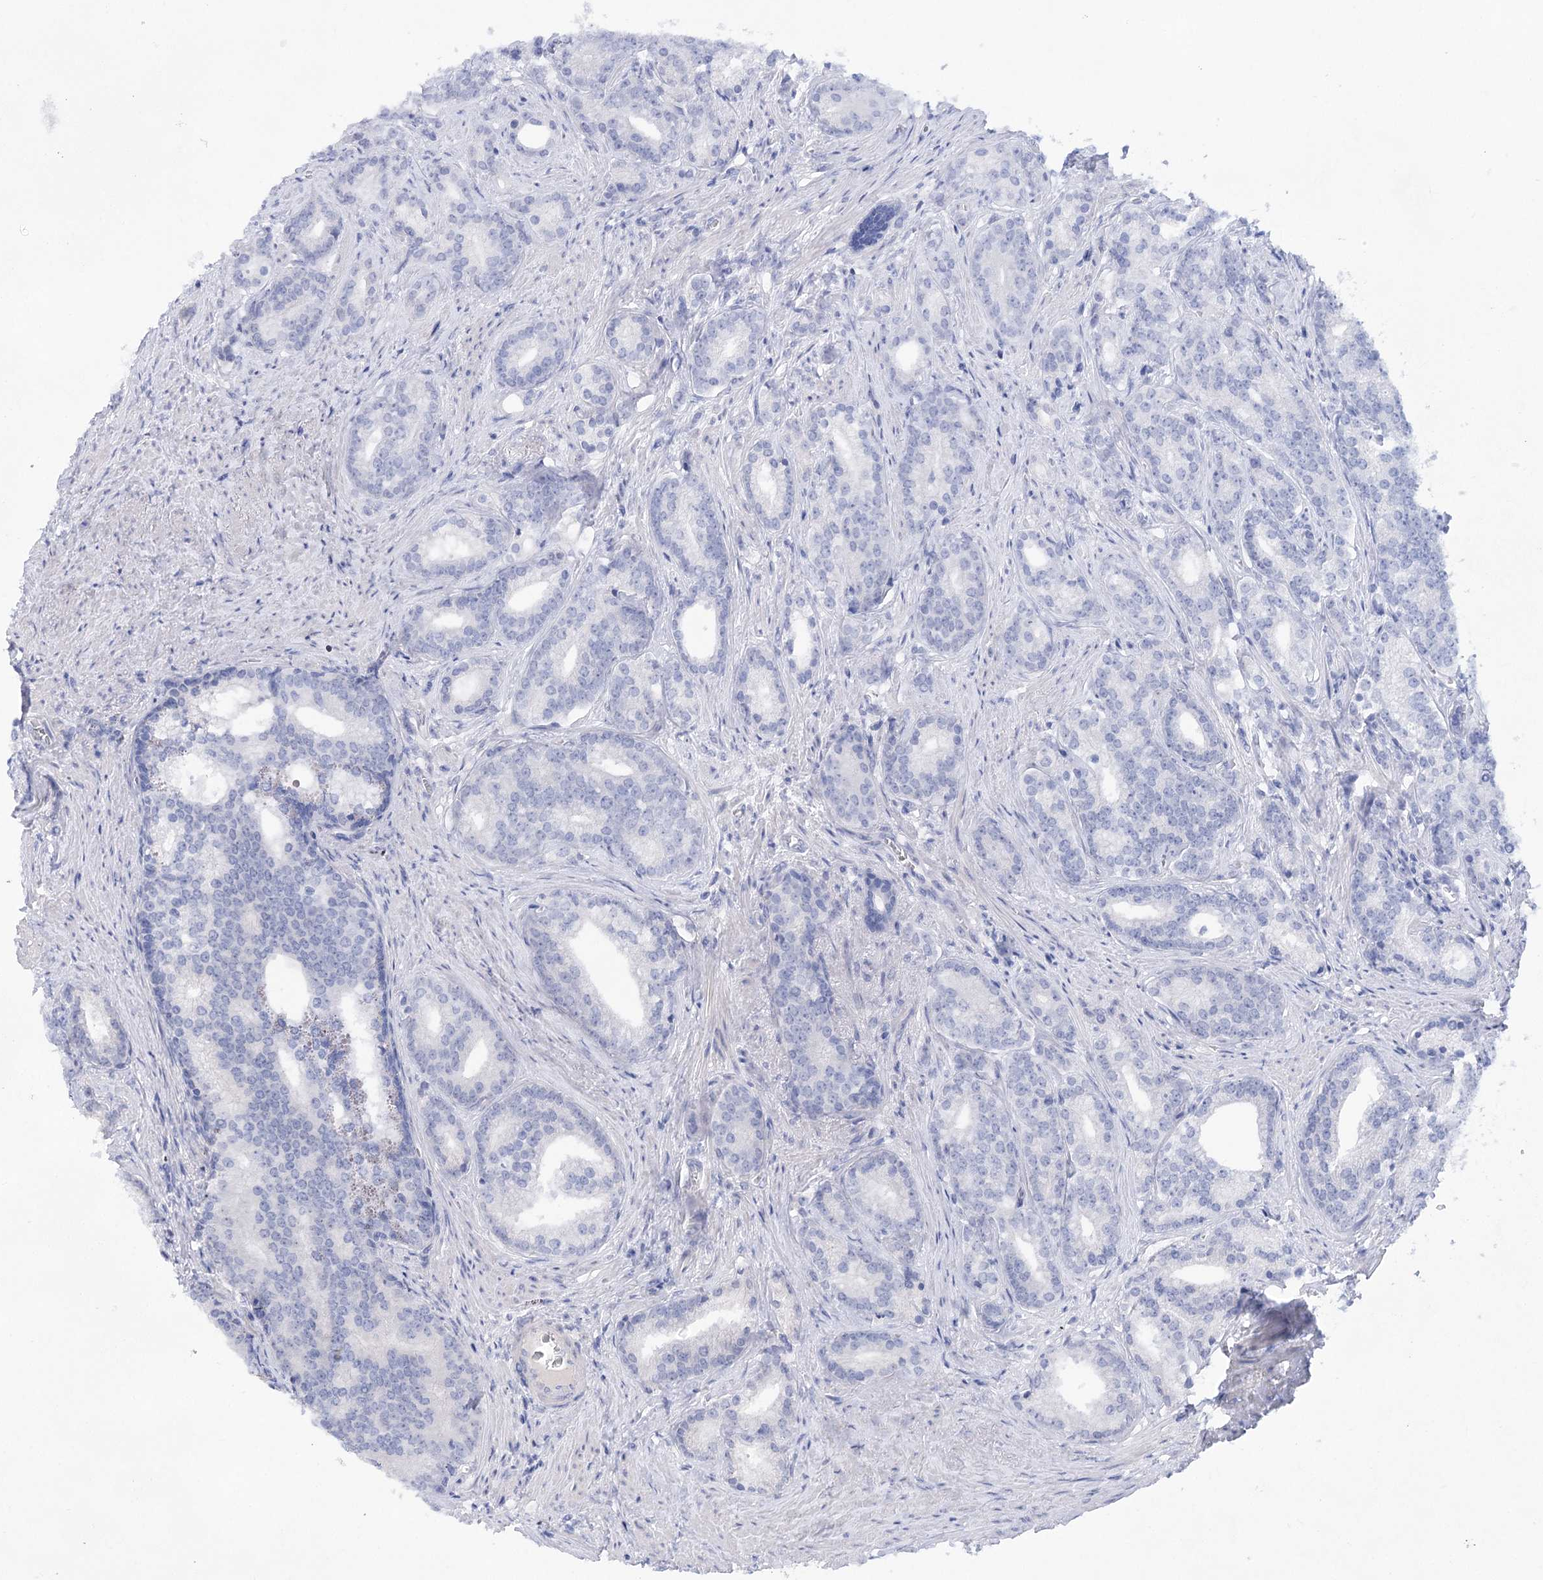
{"staining": {"intensity": "negative", "quantity": "none", "location": "none"}, "tissue": "prostate cancer", "cell_type": "Tumor cells", "image_type": "cancer", "snomed": [{"axis": "morphology", "description": "Adenocarcinoma, Low grade"}, {"axis": "topography", "description": "Prostate"}], "caption": "High magnification brightfield microscopy of prostate cancer (adenocarcinoma (low-grade)) stained with DAB (brown) and counterstained with hematoxylin (blue): tumor cells show no significant positivity. (DAB IHC with hematoxylin counter stain).", "gene": "LALBA", "patient": {"sex": "male", "age": 71}}